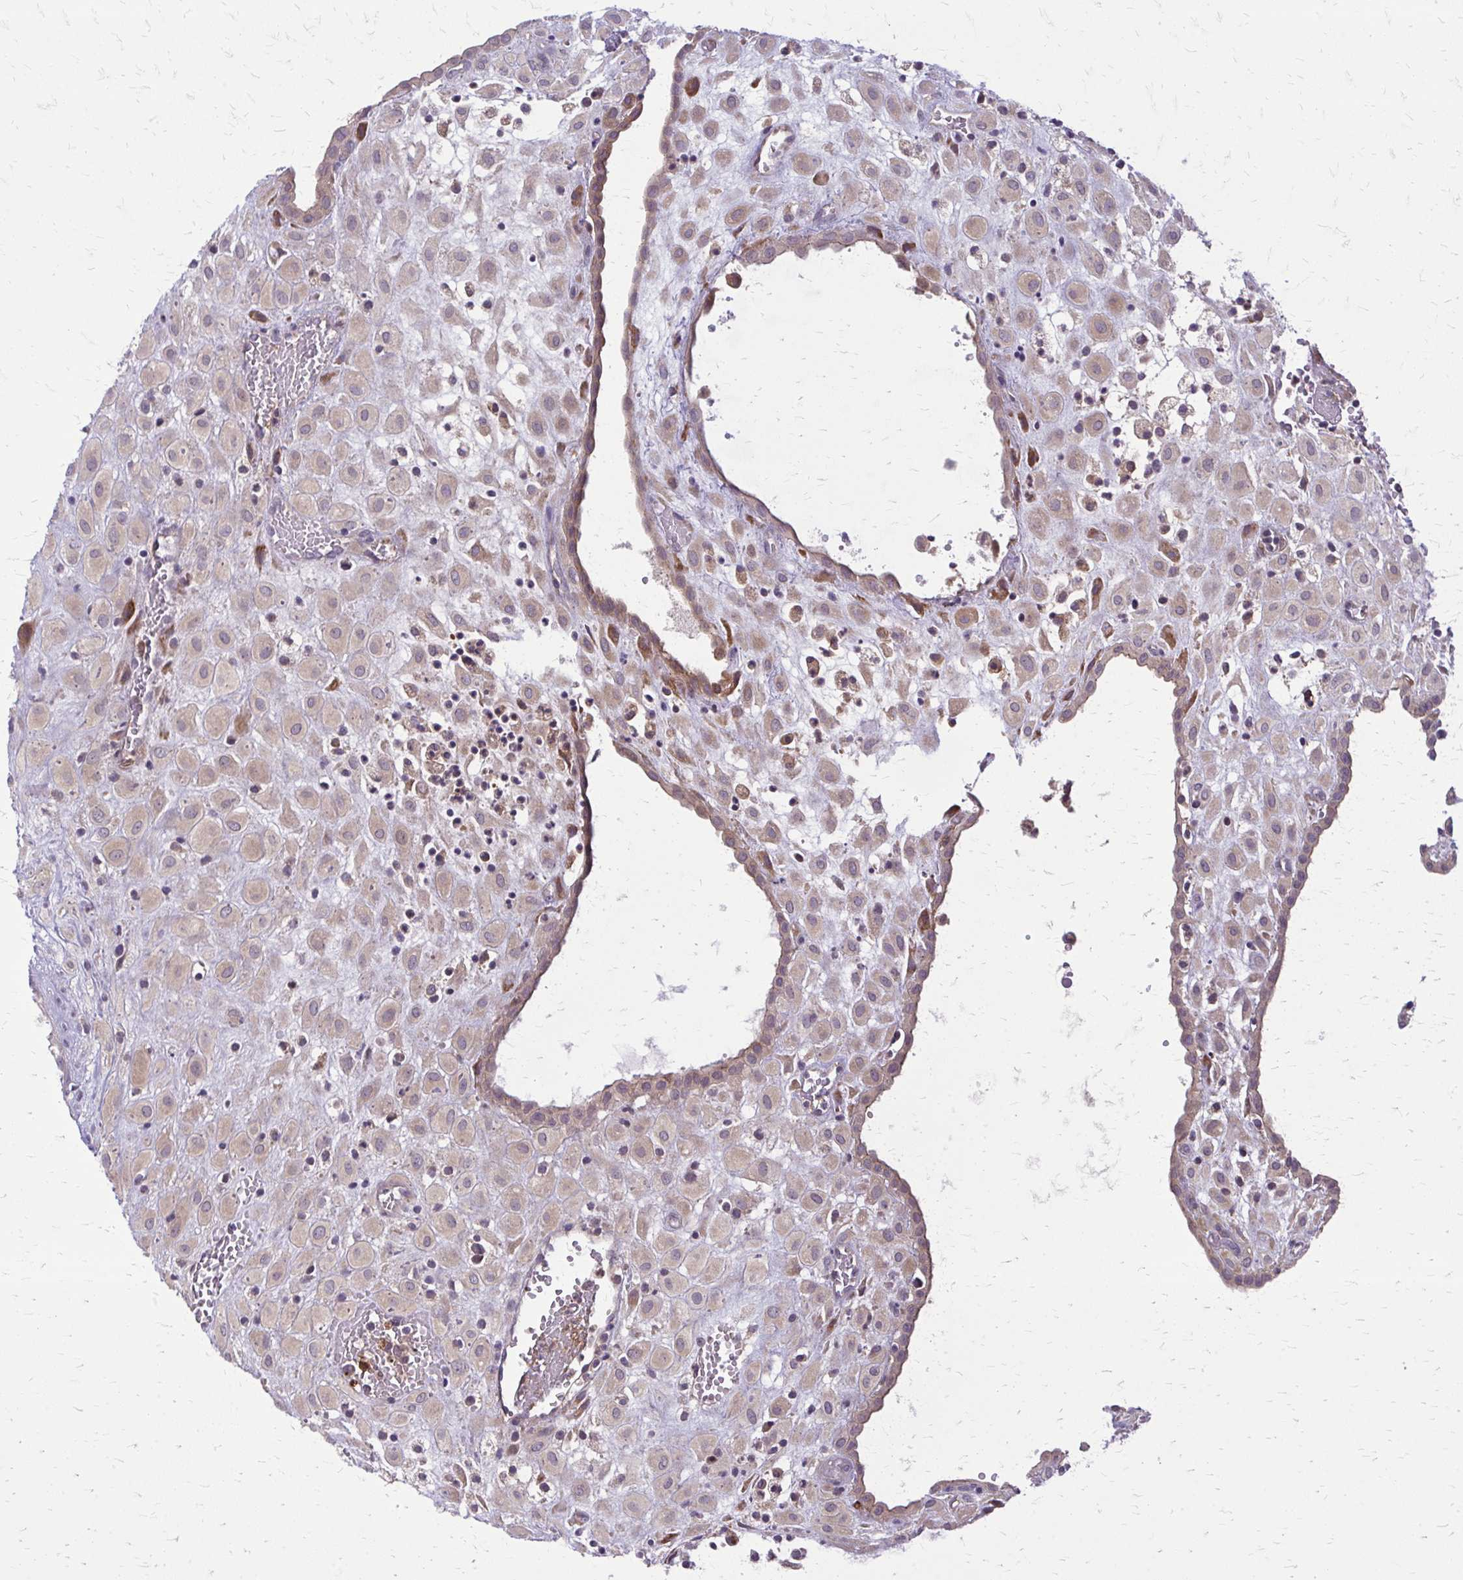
{"staining": {"intensity": "weak", "quantity": ">75%", "location": "cytoplasmic/membranous"}, "tissue": "placenta", "cell_type": "Decidual cells", "image_type": "normal", "snomed": [{"axis": "morphology", "description": "Normal tissue, NOS"}, {"axis": "topography", "description": "Placenta"}], "caption": "Weak cytoplasmic/membranous positivity for a protein is seen in approximately >75% of decidual cells of benign placenta using IHC.", "gene": "OXNAD1", "patient": {"sex": "female", "age": 24}}